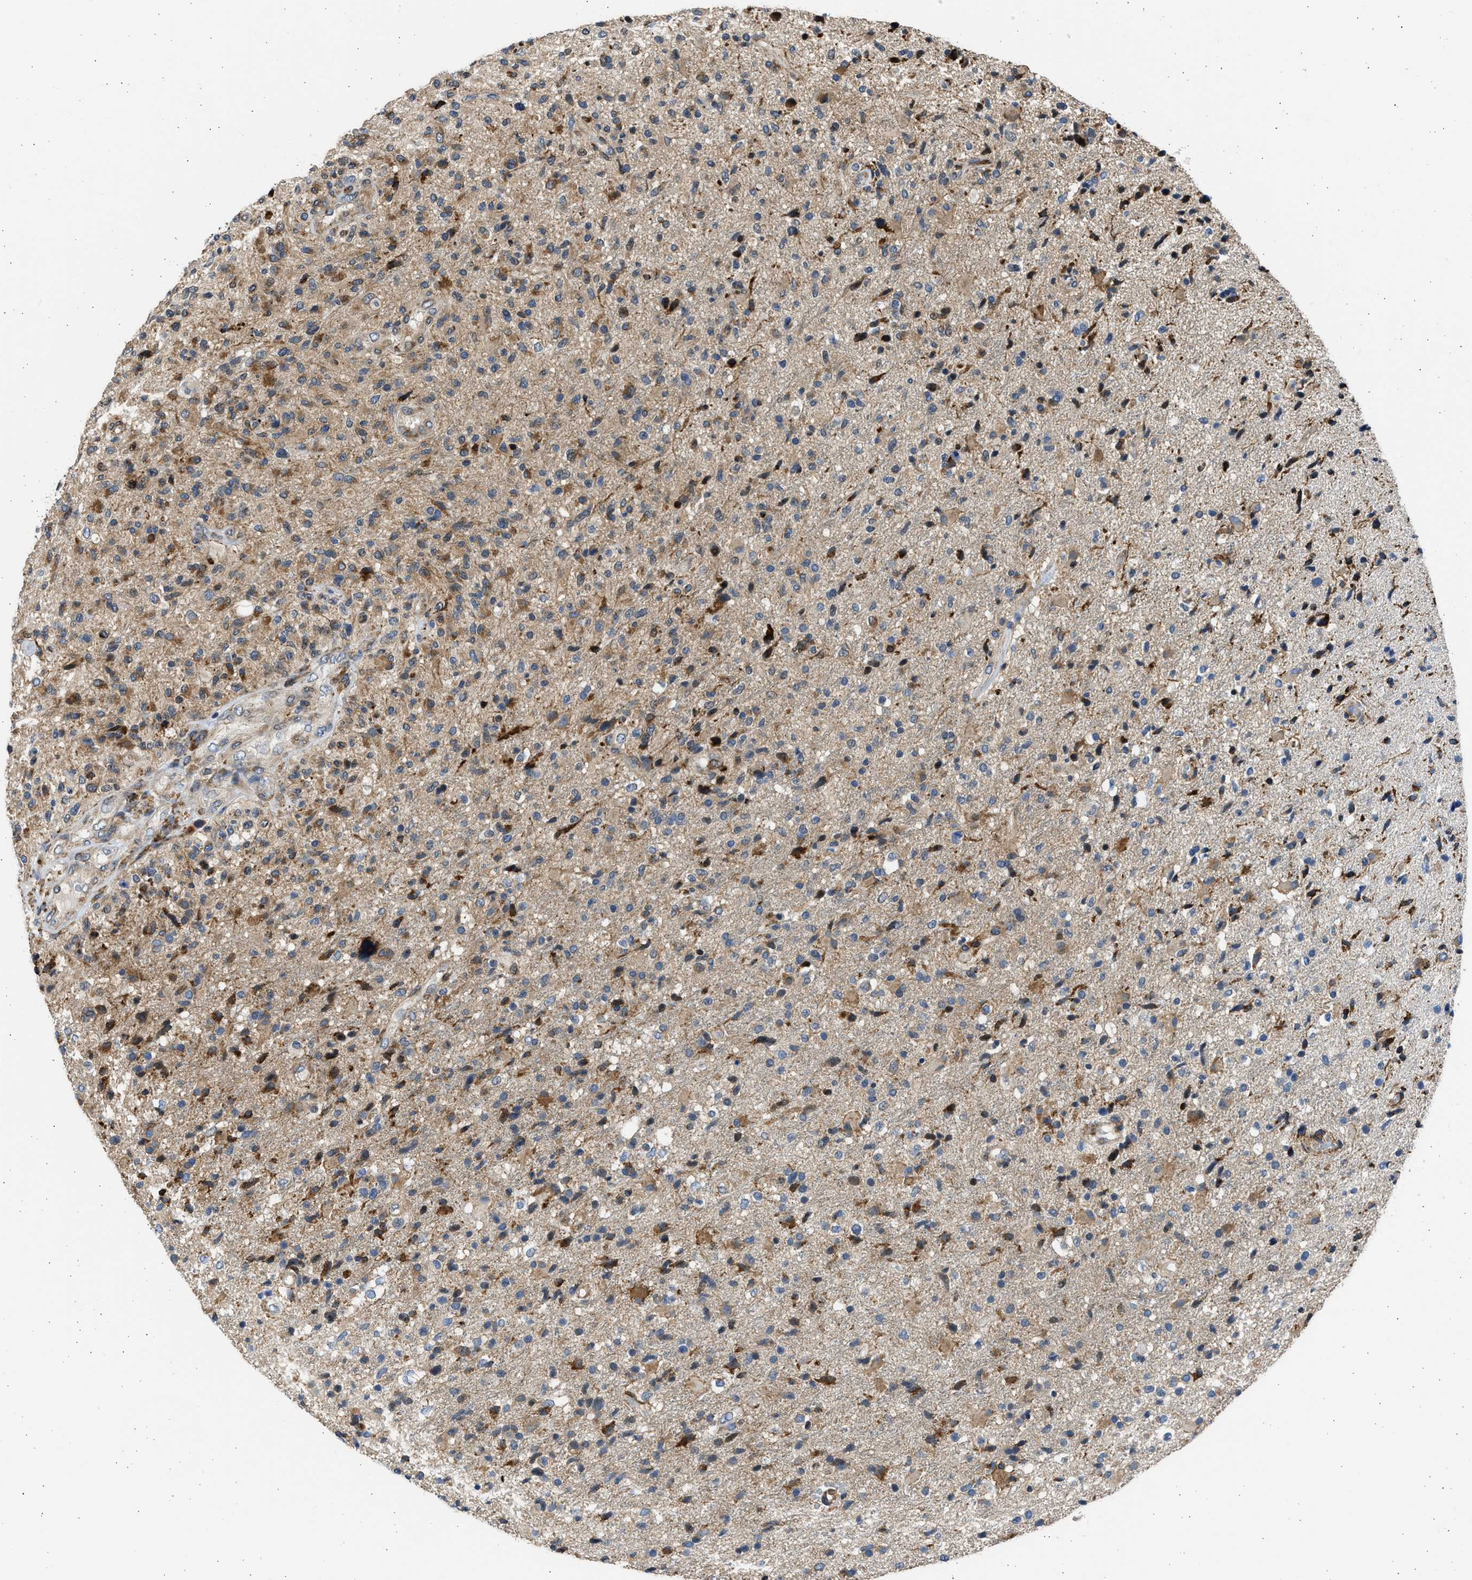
{"staining": {"intensity": "moderate", "quantity": "25%-75%", "location": "cytoplasmic/membranous"}, "tissue": "glioma", "cell_type": "Tumor cells", "image_type": "cancer", "snomed": [{"axis": "morphology", "description": "Glioma, malignant, High grade"}, {"axis": "topography", "description": "Brain"}], "caption": "High-grade glioma (malignant) stained for a protein (brown) reveals moderate cytoplasmic/membranous positive positivity in approximately 25%-75% of tumor cells.", "gene": "PLD2", "patient": {"sex": "male", "age": 72}}